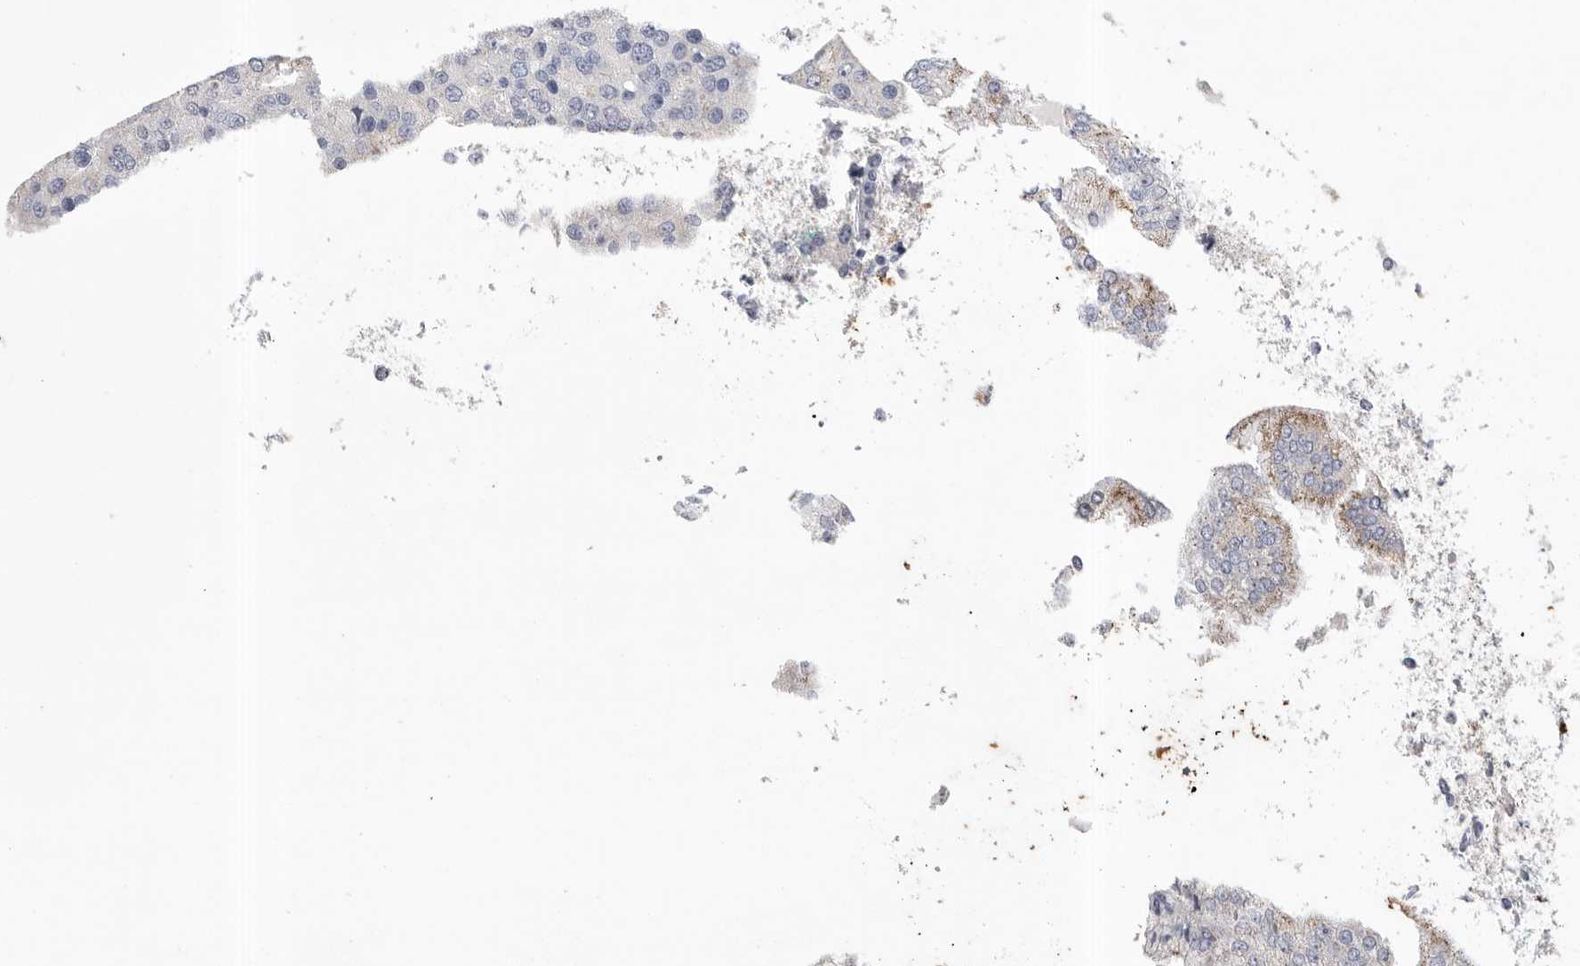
{"staining": {"intensity": "weak", "quantity": "<25%", "location": "cytoplasmic/membranous"}, "tissue": "prostate cancer", "cell_type": "Tumor cells", "image_type": "cancer", "snomed": [{"axis": "morphology", "description": "Adenocarcinoma, High grade"}, {"axis": "topography", "description": "Prostate"}], "caption": "IHC of human high-grade adenocarcinoma (prostate) reveals no positivity in tumor cells.", "gene": "CCDC126", "patient": {"sex": "male", "age": 50}}